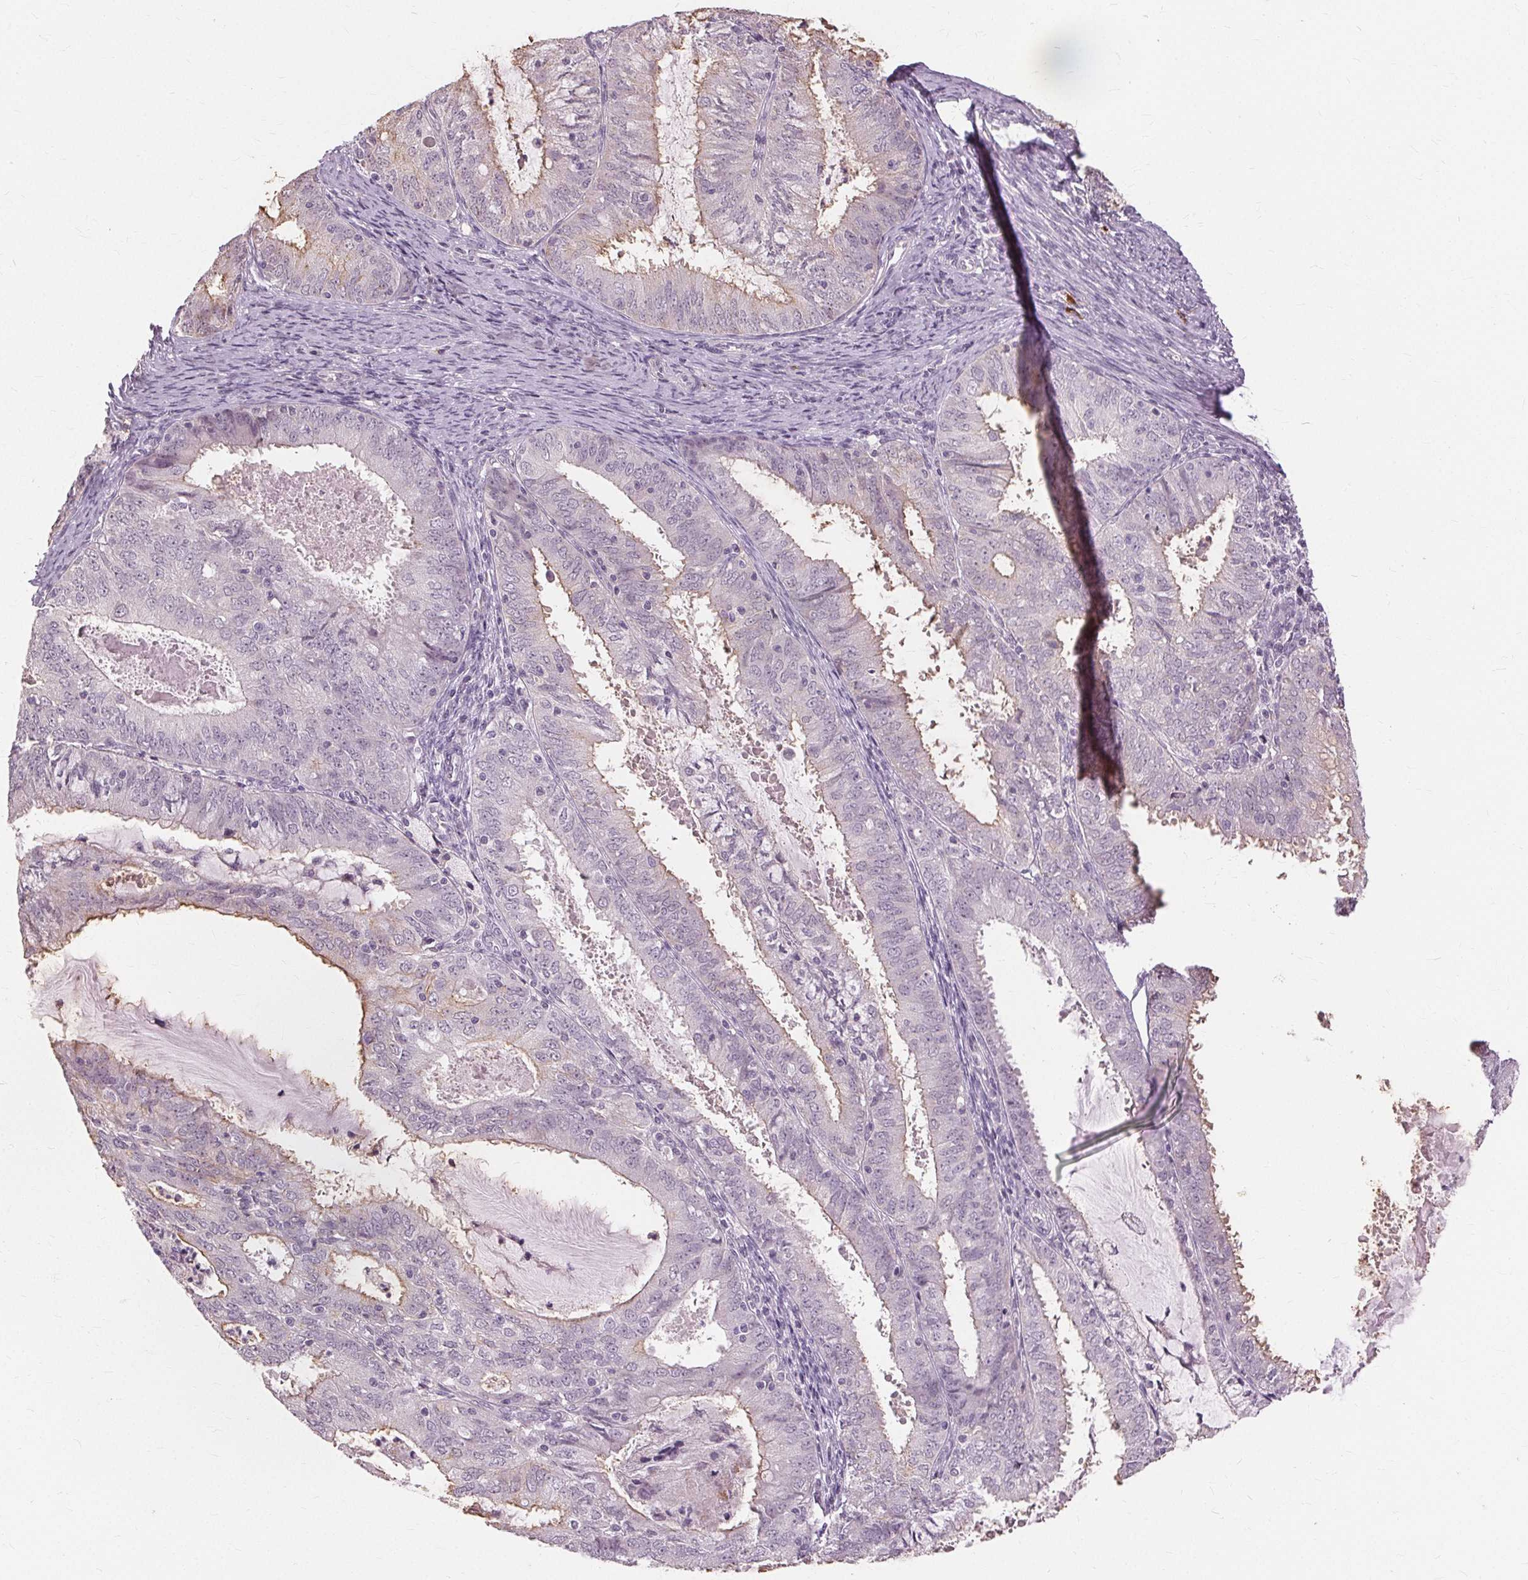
{"staining": {"intensity": "weak", "quantity": "<25%", "location": "cytoplasmic/membranous"}, "tissue": "endometrial cancer", "cell_type": "Tumor cells", "image_type": "cancer", "snomed": [{"axis": "morphology", "description": "Adenocarcinoma, NOS"}, {"axis": "topography", "description": "Endometrium"}], "caption": "Tumor cells show no significant positivity in adenocarcinoma (endometrial).", "gene": "SIGLEC6", "patient": {"sex": "female", "age": 57}}